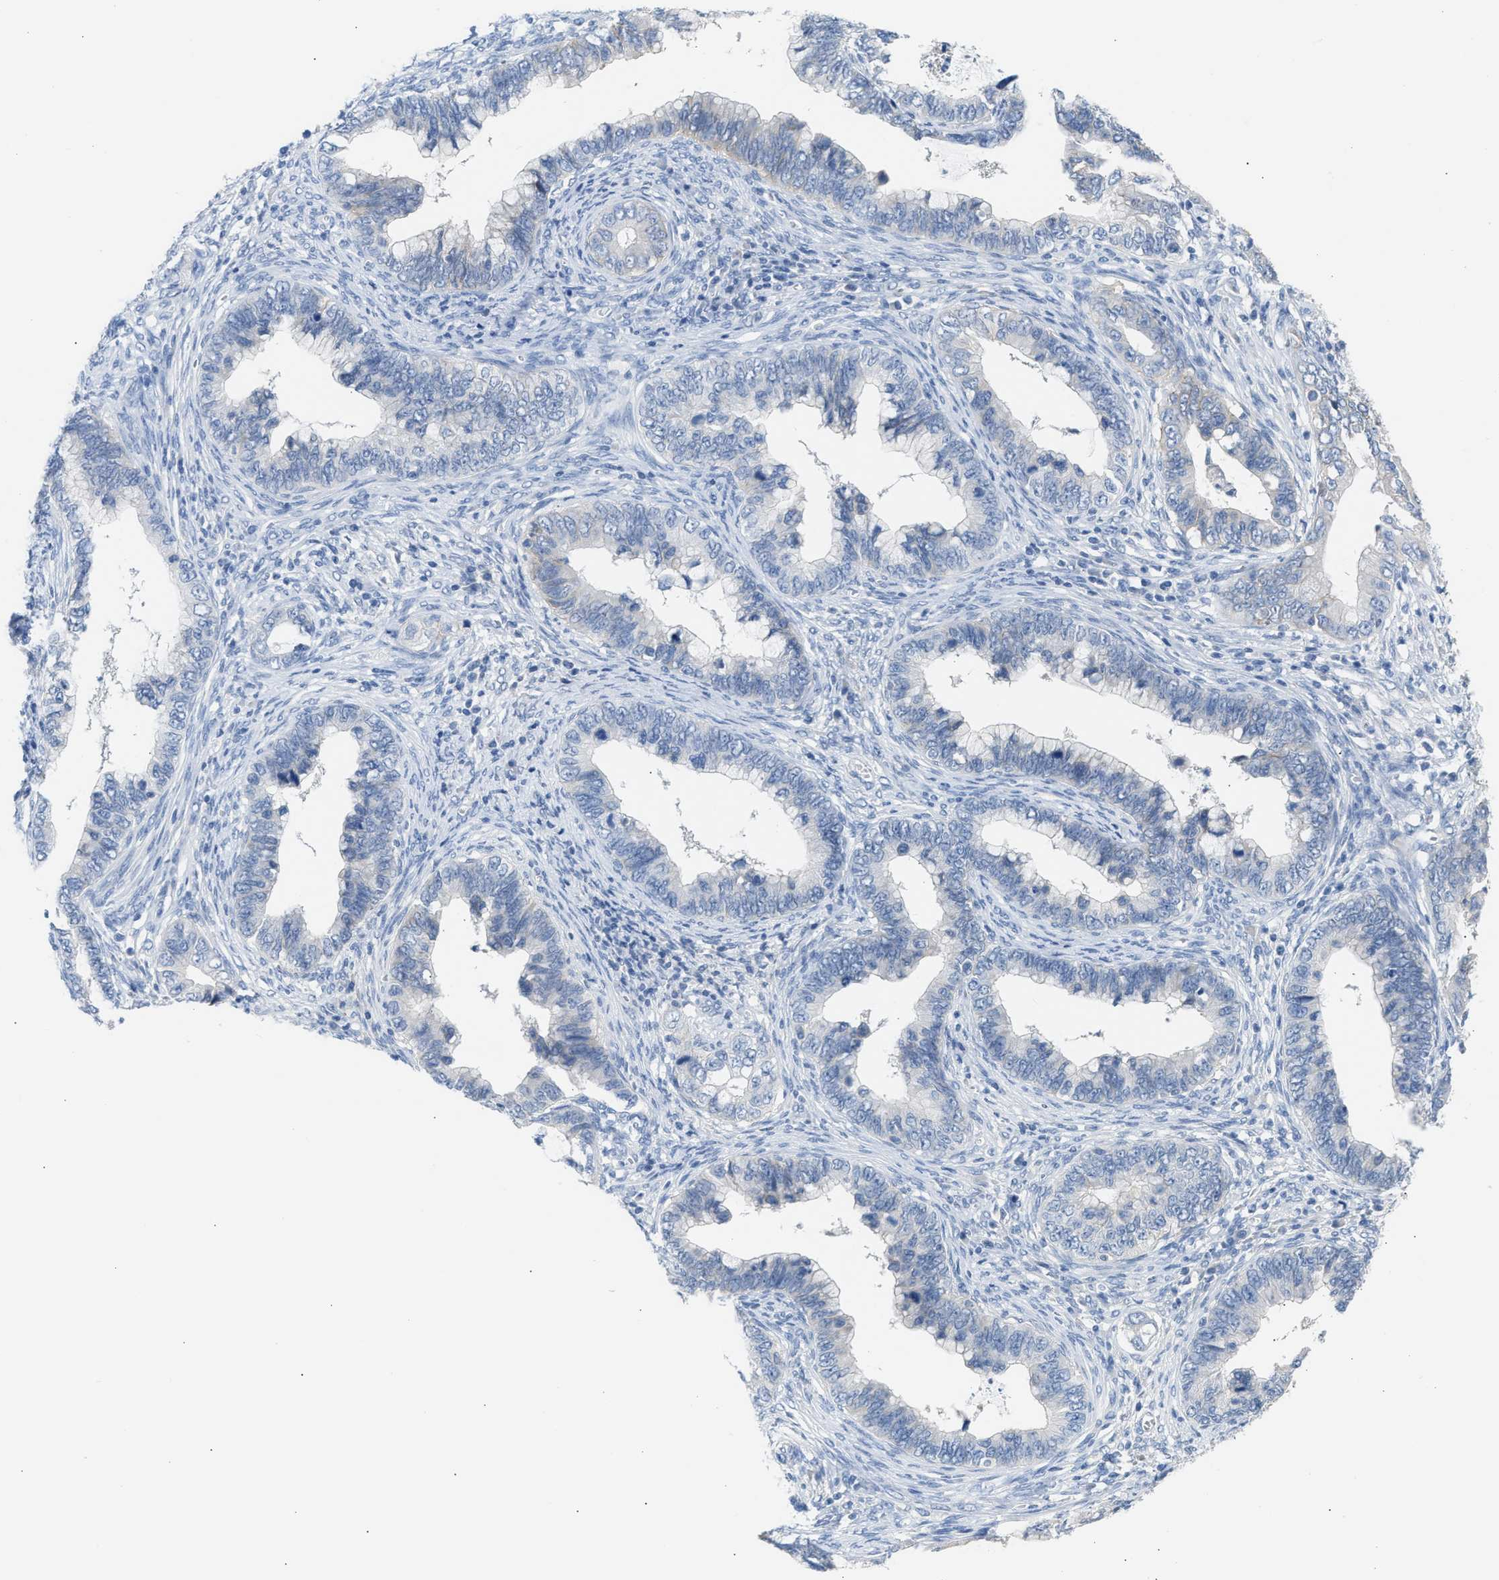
{"staining": {"intensity": "negative", "quantity": "none", "location": "none"}, "tissue": "cervical cancer", "cell_type": "Tumor cells", "image_type": "cancer", "snomed": [{"axis": "morphology", "description": "Adenocarcinoma, NOS"}, {"axis": "topography", "description": "Cervix"}], "caption": "There is no significant expression in tumor cells of cervical adenocarcinoma. (DAB immunohistochemistry (IHC) visualized using brightfield microscopy, high magnification).", "gene": "ERBB2", "patient": {"sex": "female", "age": 44}}